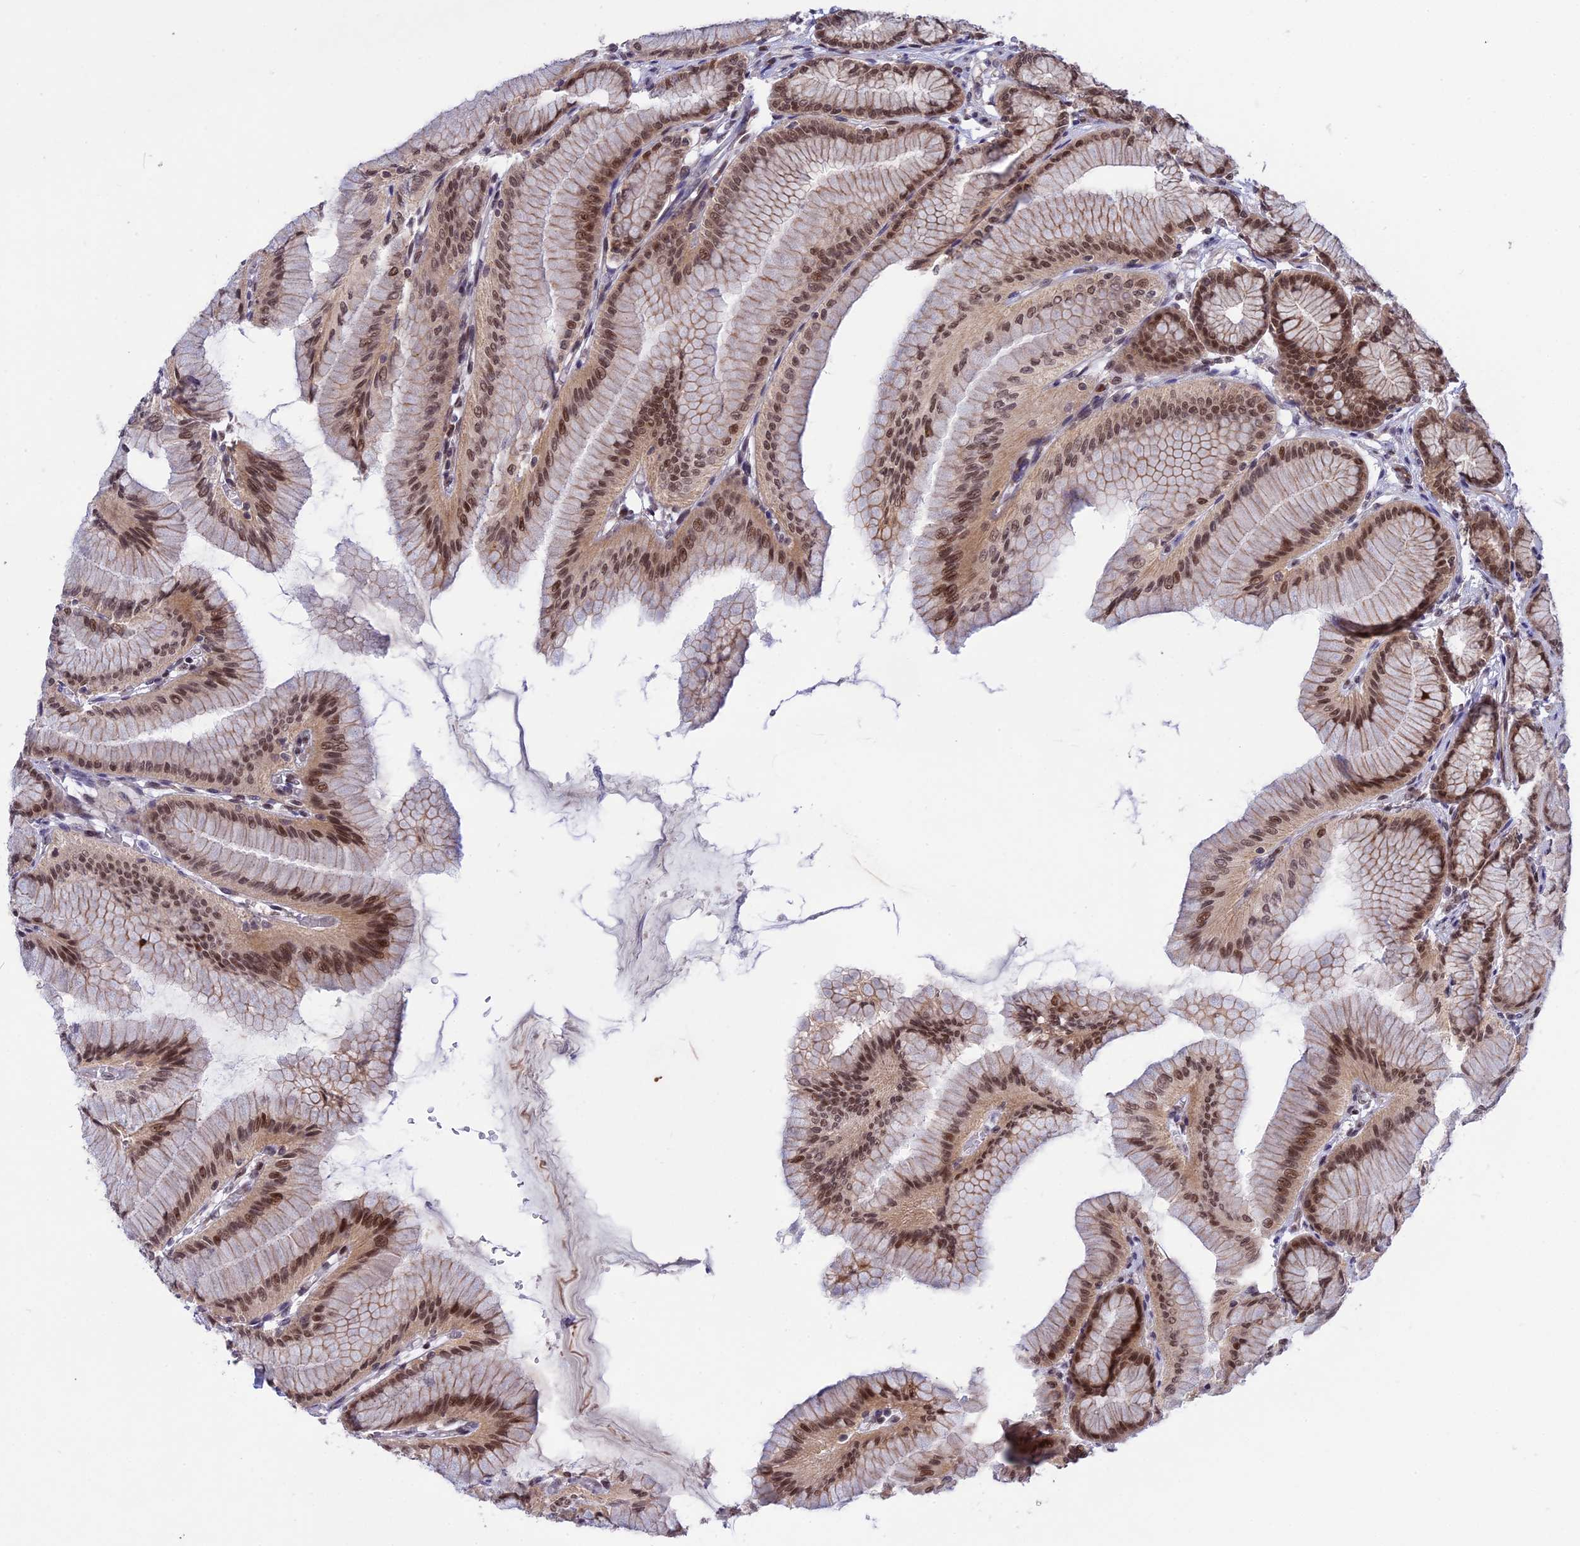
{"staining": {"intensity": "strong", "quantity": ">75%", "location": "nuclear"}, "tissue": "stomach", "cell_type": "Glandular cells", "image_type": "normal", "snomed": [{"axis": "morphology", "description": "Normal tissue, NOS"}, {"axis": "morphology", "description": "Adenocarcinoma, NOS"}, {"axis": "morphology", "description": "Adenocarcinoma, High grade"}, {"axis": "topography", "description": "Stomach, upper"}, {"axis": "topography", "description": "Stomach"}], "caption": "High-magnification brightfield microscopy of benign stomach stained with DAB (brown) and counterstained with hematoxylin (blue). glandular cells exhibit strong nuclear staining is identified in approximately>75% of cells. Using DAB (3,3'-diaminobenzidine) (brown) and hematoxylin (blue) stains, captured at high magnification using brightfield microscopy.", "gene": "POLR2C", "patient": {"sex": "female", "age": 65}}